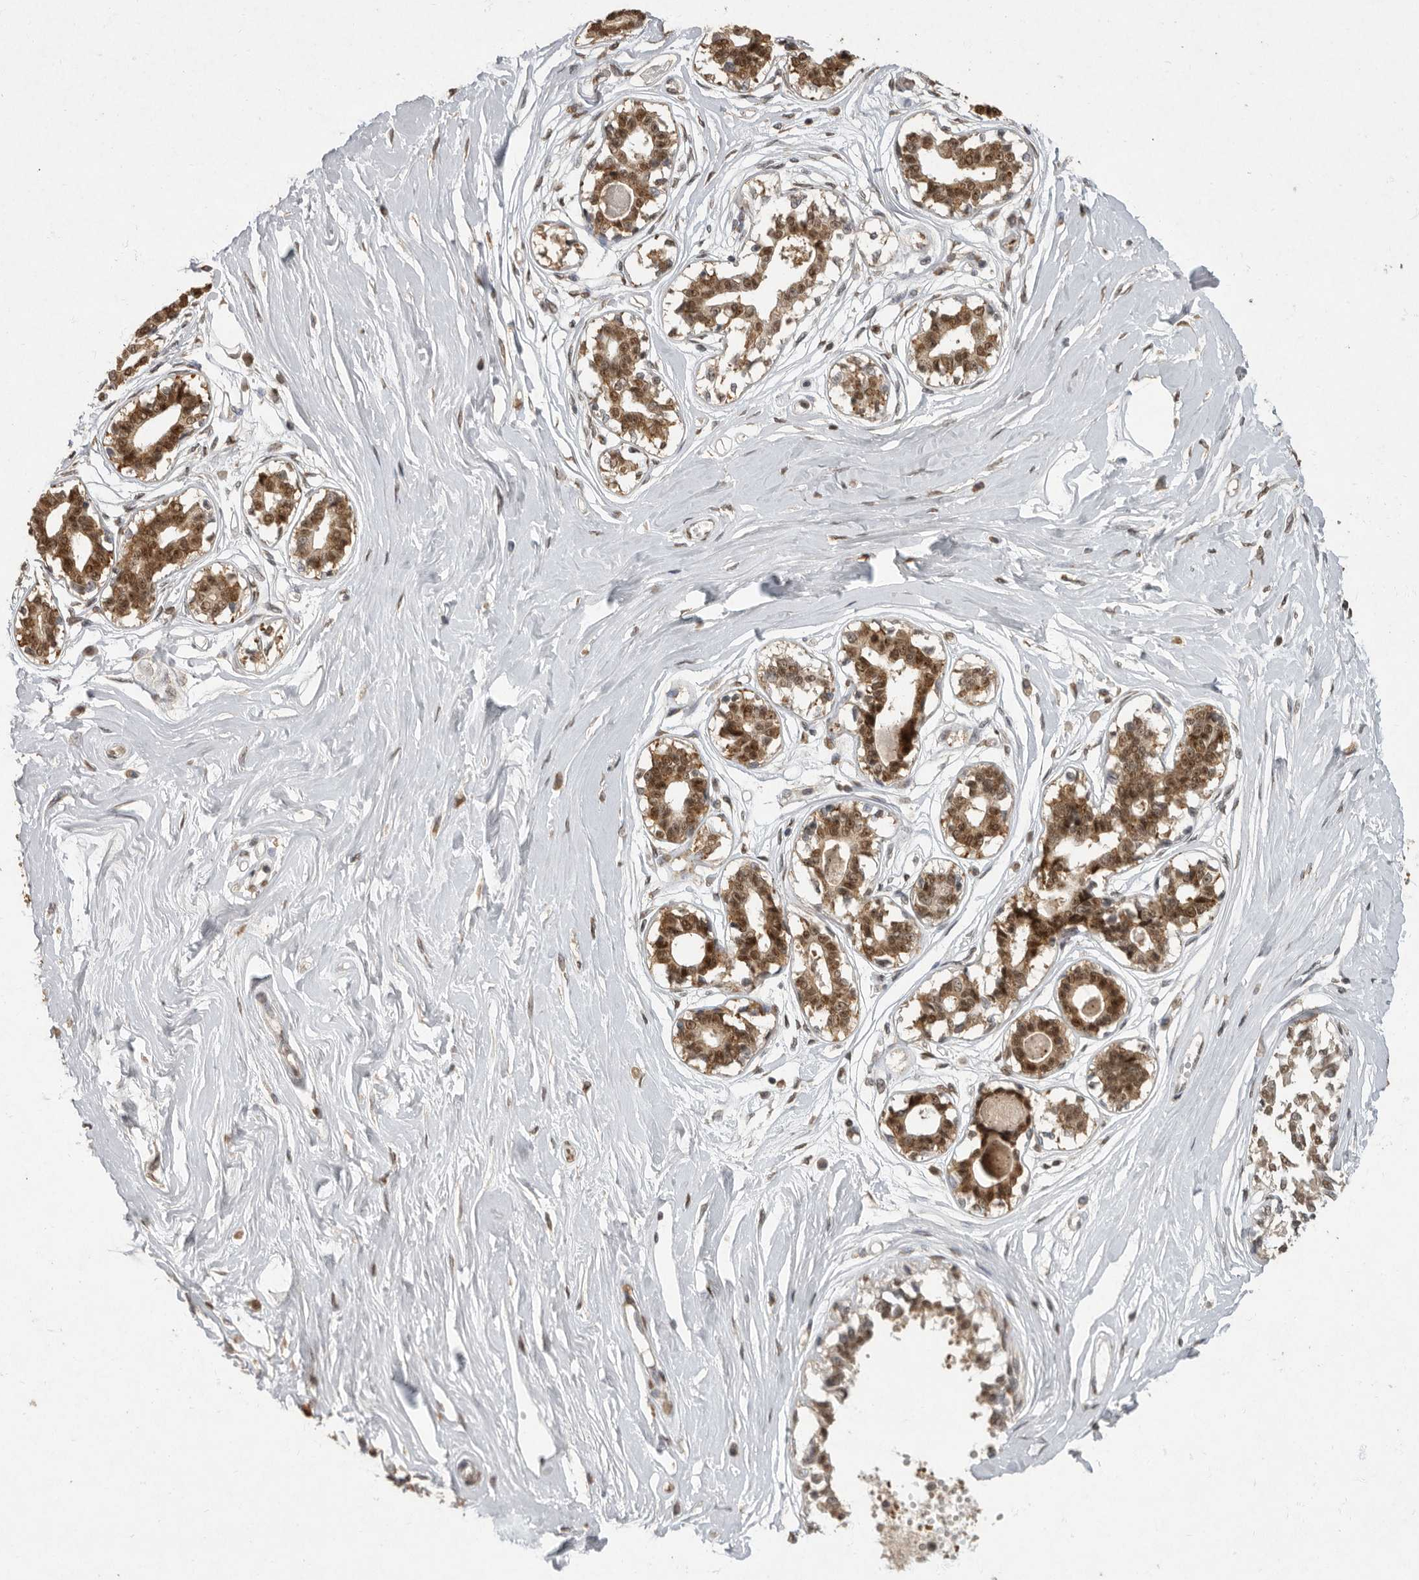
{"staining": {"intensity": "negative", "quantity": "none", "location": "none"}, "tissue": "breast", "cell_type": "Adipocytes", "image_type": "normal", "snomed": [{"axis": "morphology", "description": "Normal tissue, NOS"}, {"axis": "topography", "description": "Breast"}], "caption": "This is a histopathology image of immunohistochemistry staining of benign breast, which shows no staining in adipocytes. (DAB (3,3'-diaminobenzidine) immunohistochemistry (IHC), high magnification).", "gene": "NBL1", "patient": {"sex": "female", "age": 45}}